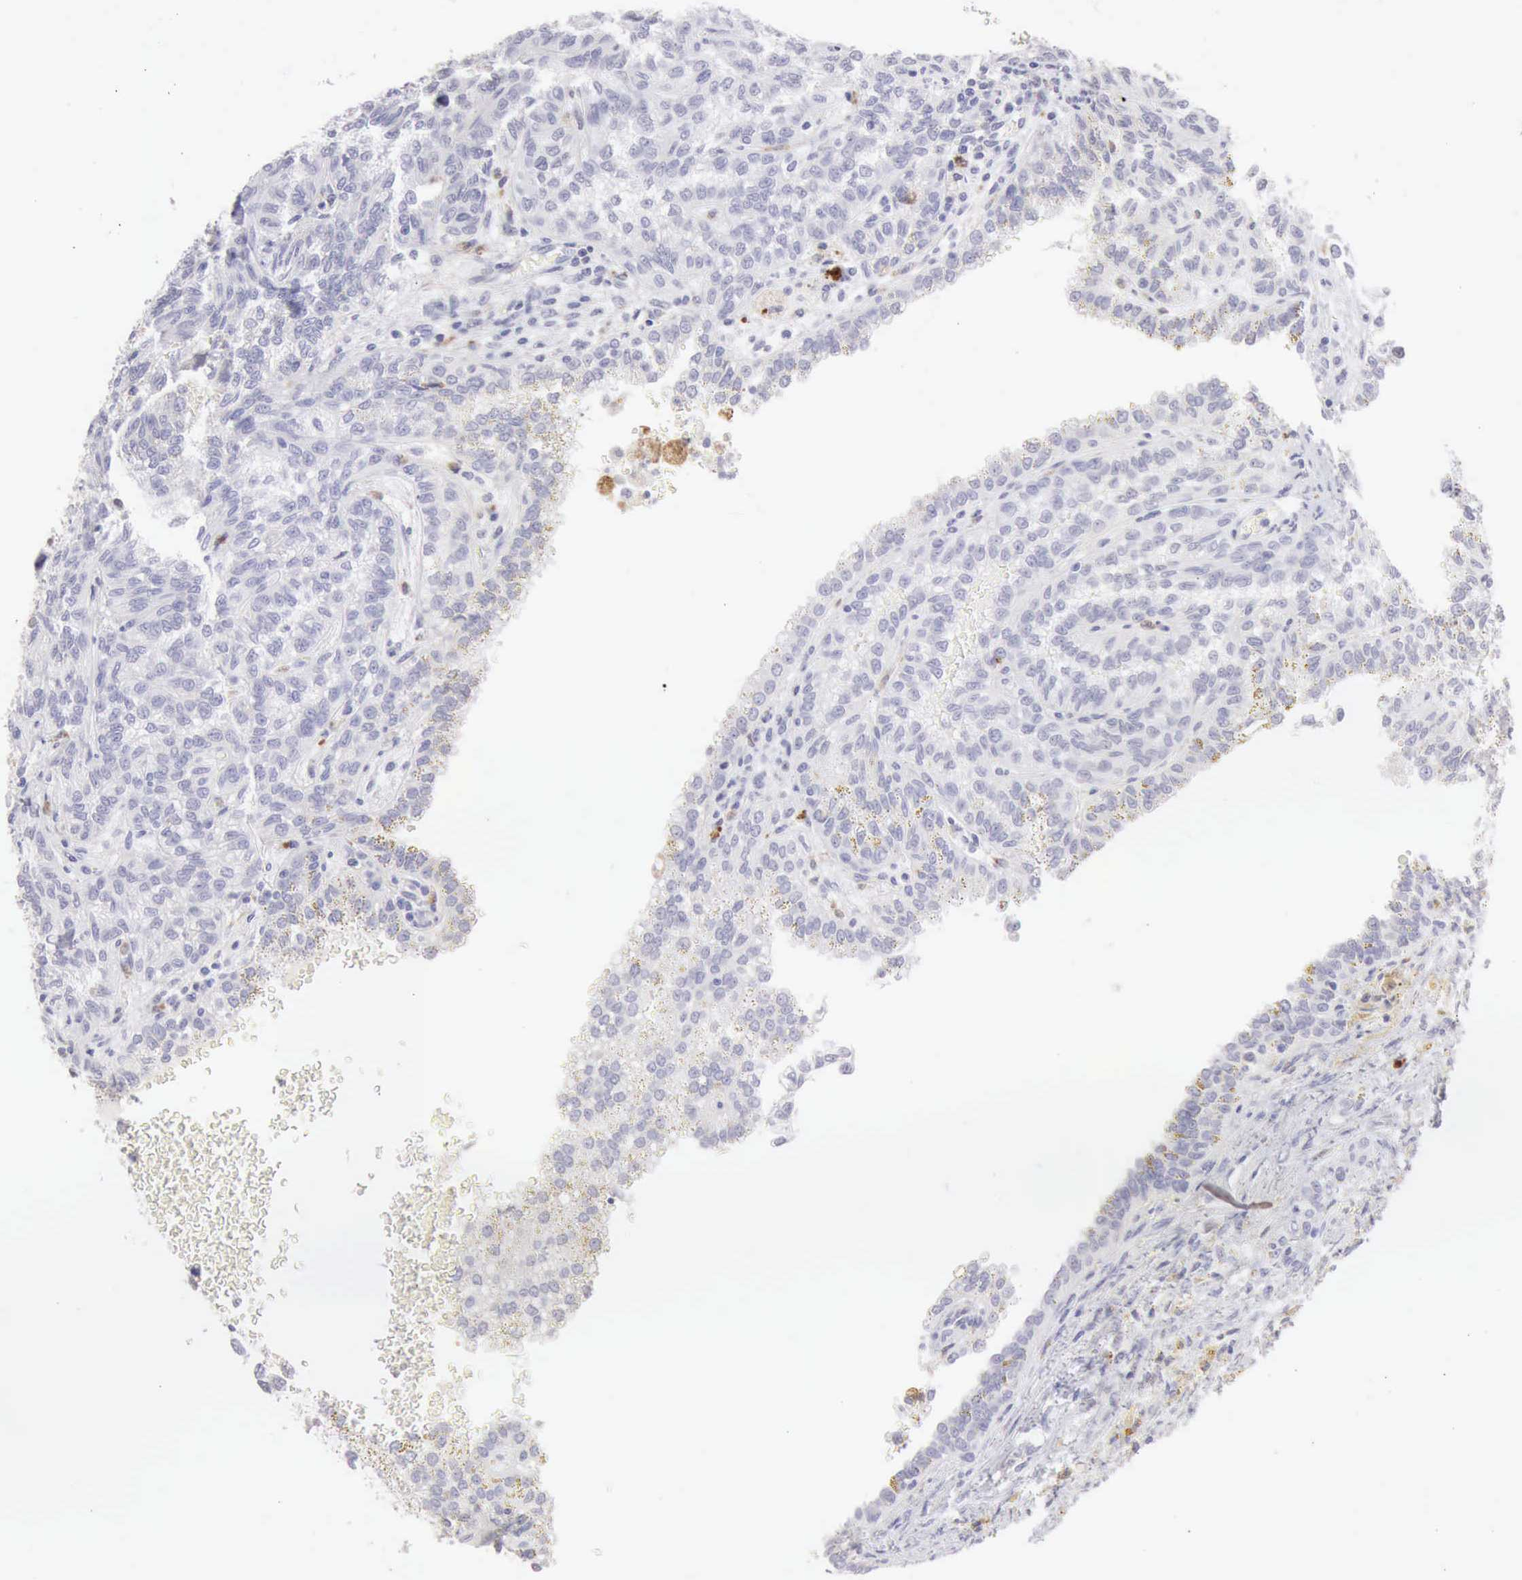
{"staining": {"intensity": "negative", "quantity": "none", "location": "none"}, "tissue": "renal cancer", "cell_type": "Tumor cells", "image_type": "cancer", "snomed": [{"axis": "morphology", "description": "Inflammation, NOS"}, {"axis": "morphology", "description": "Adenocarcinoma, NOS"}, {"axis": "topography", "description": "Kidney"}], "caption": "Tumor cells are negative for protein expression in human renal adenocarcinoma. Nuclei are stained in blue.", "gene": "RNASE1", "patient": {"sex": "male", "age": 68}}